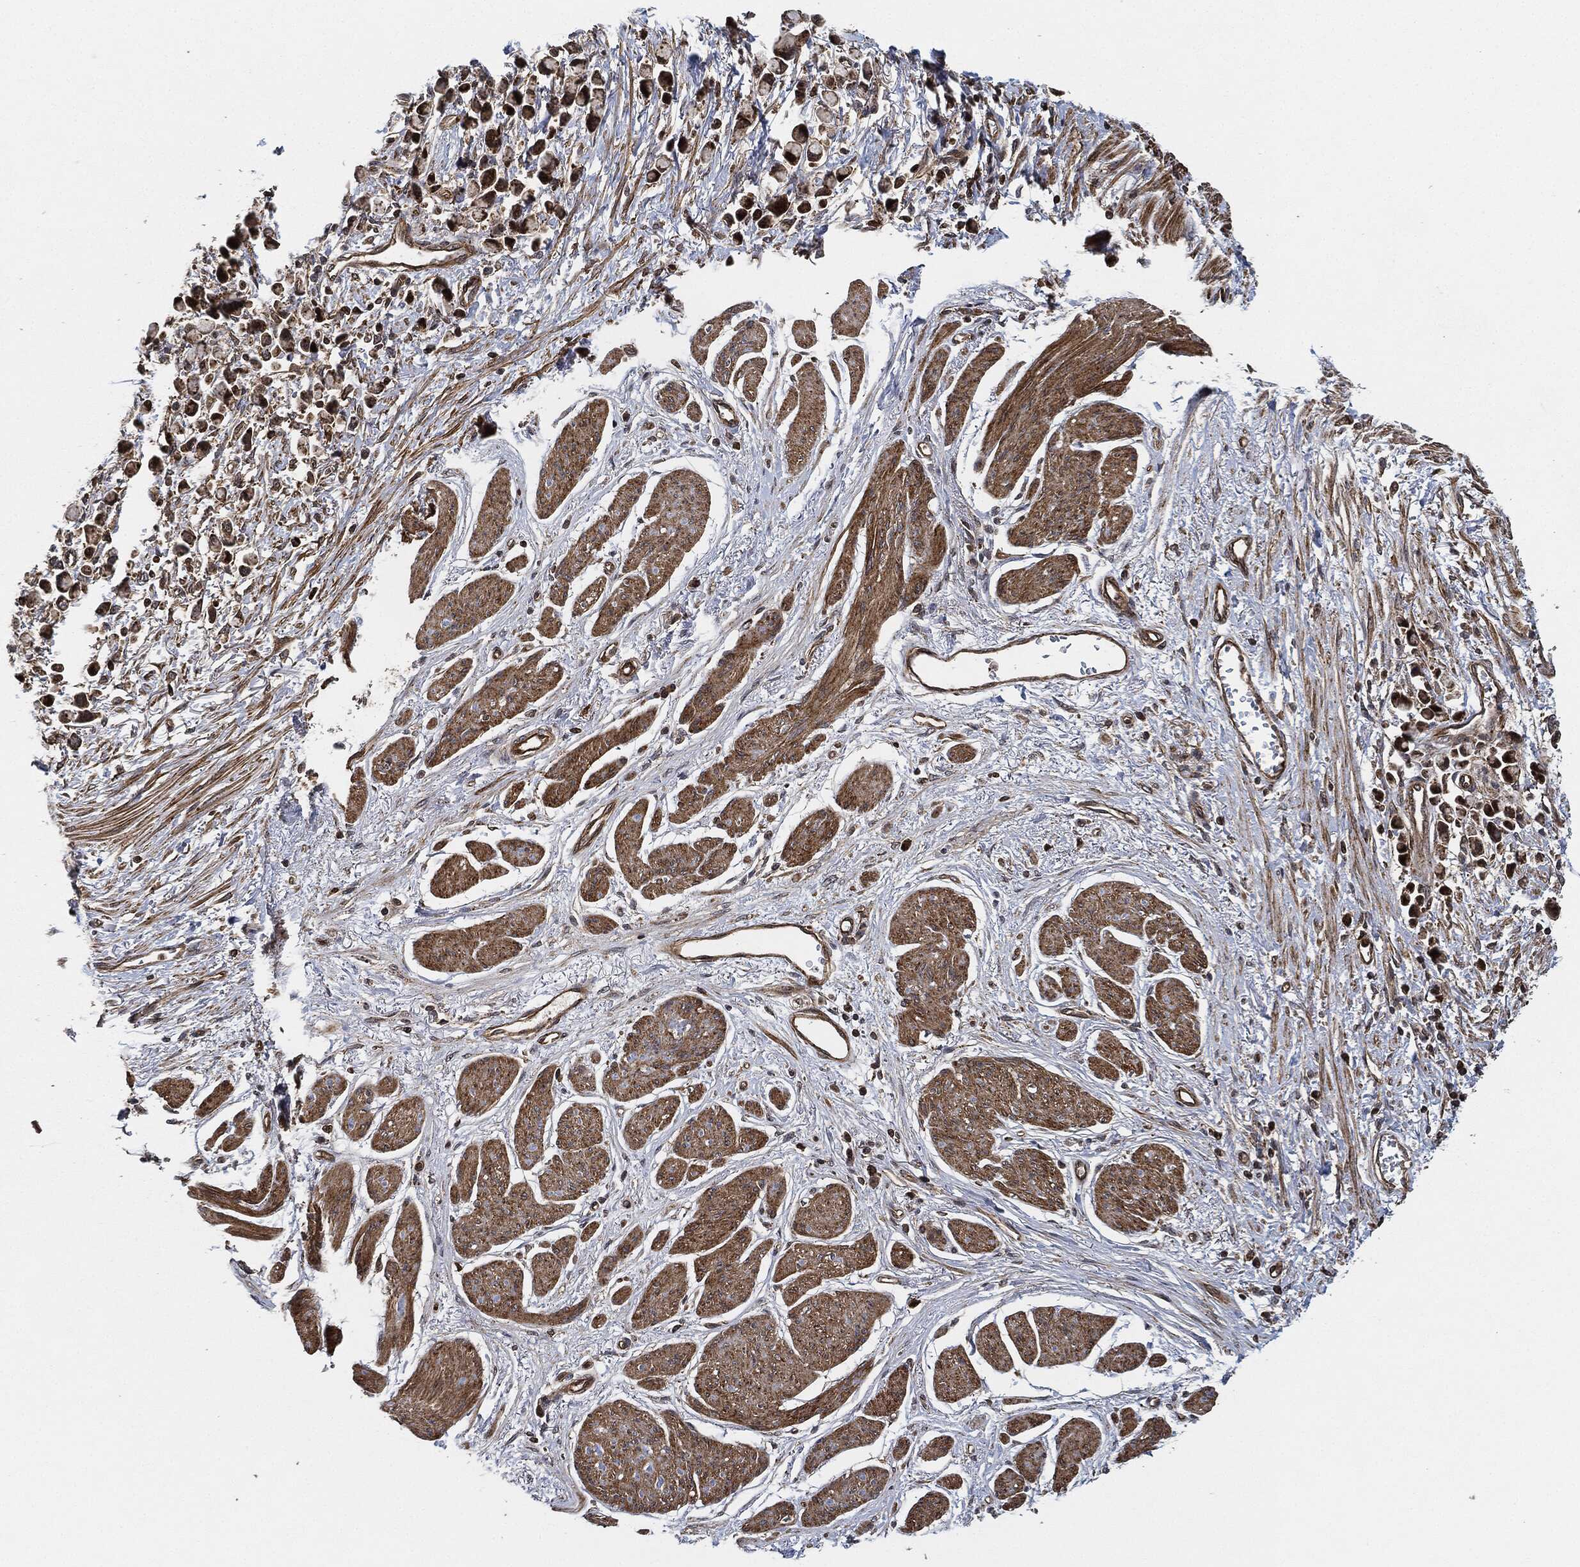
{"staining": {"intensity": "strong", "quantity": ">75%", "location": "cytoplasmic/membranous"}, "tissue": "stomach cancer", "cell_type": "Tumor cells", "image_type": "cancer", "snomed": [{"axis": "morphology", "description": "Adenocarcinoma, NOS"}, {"axis": "topography", "description": "Stomach"}], "caption": "IHC photomicrograph of neoplastic tissue: human stomach cancer (adenocarcinoma) stained using immunohistochemistry (IHC) demonstrates high levels of strong protein expression localized specifically in the cytoplasmic/membranous of tumor cells, appearing as a cytoplasmic/membranous brown color.", "gene": "MAP3K3", "patient": {"sex": "female", "age": 81}}